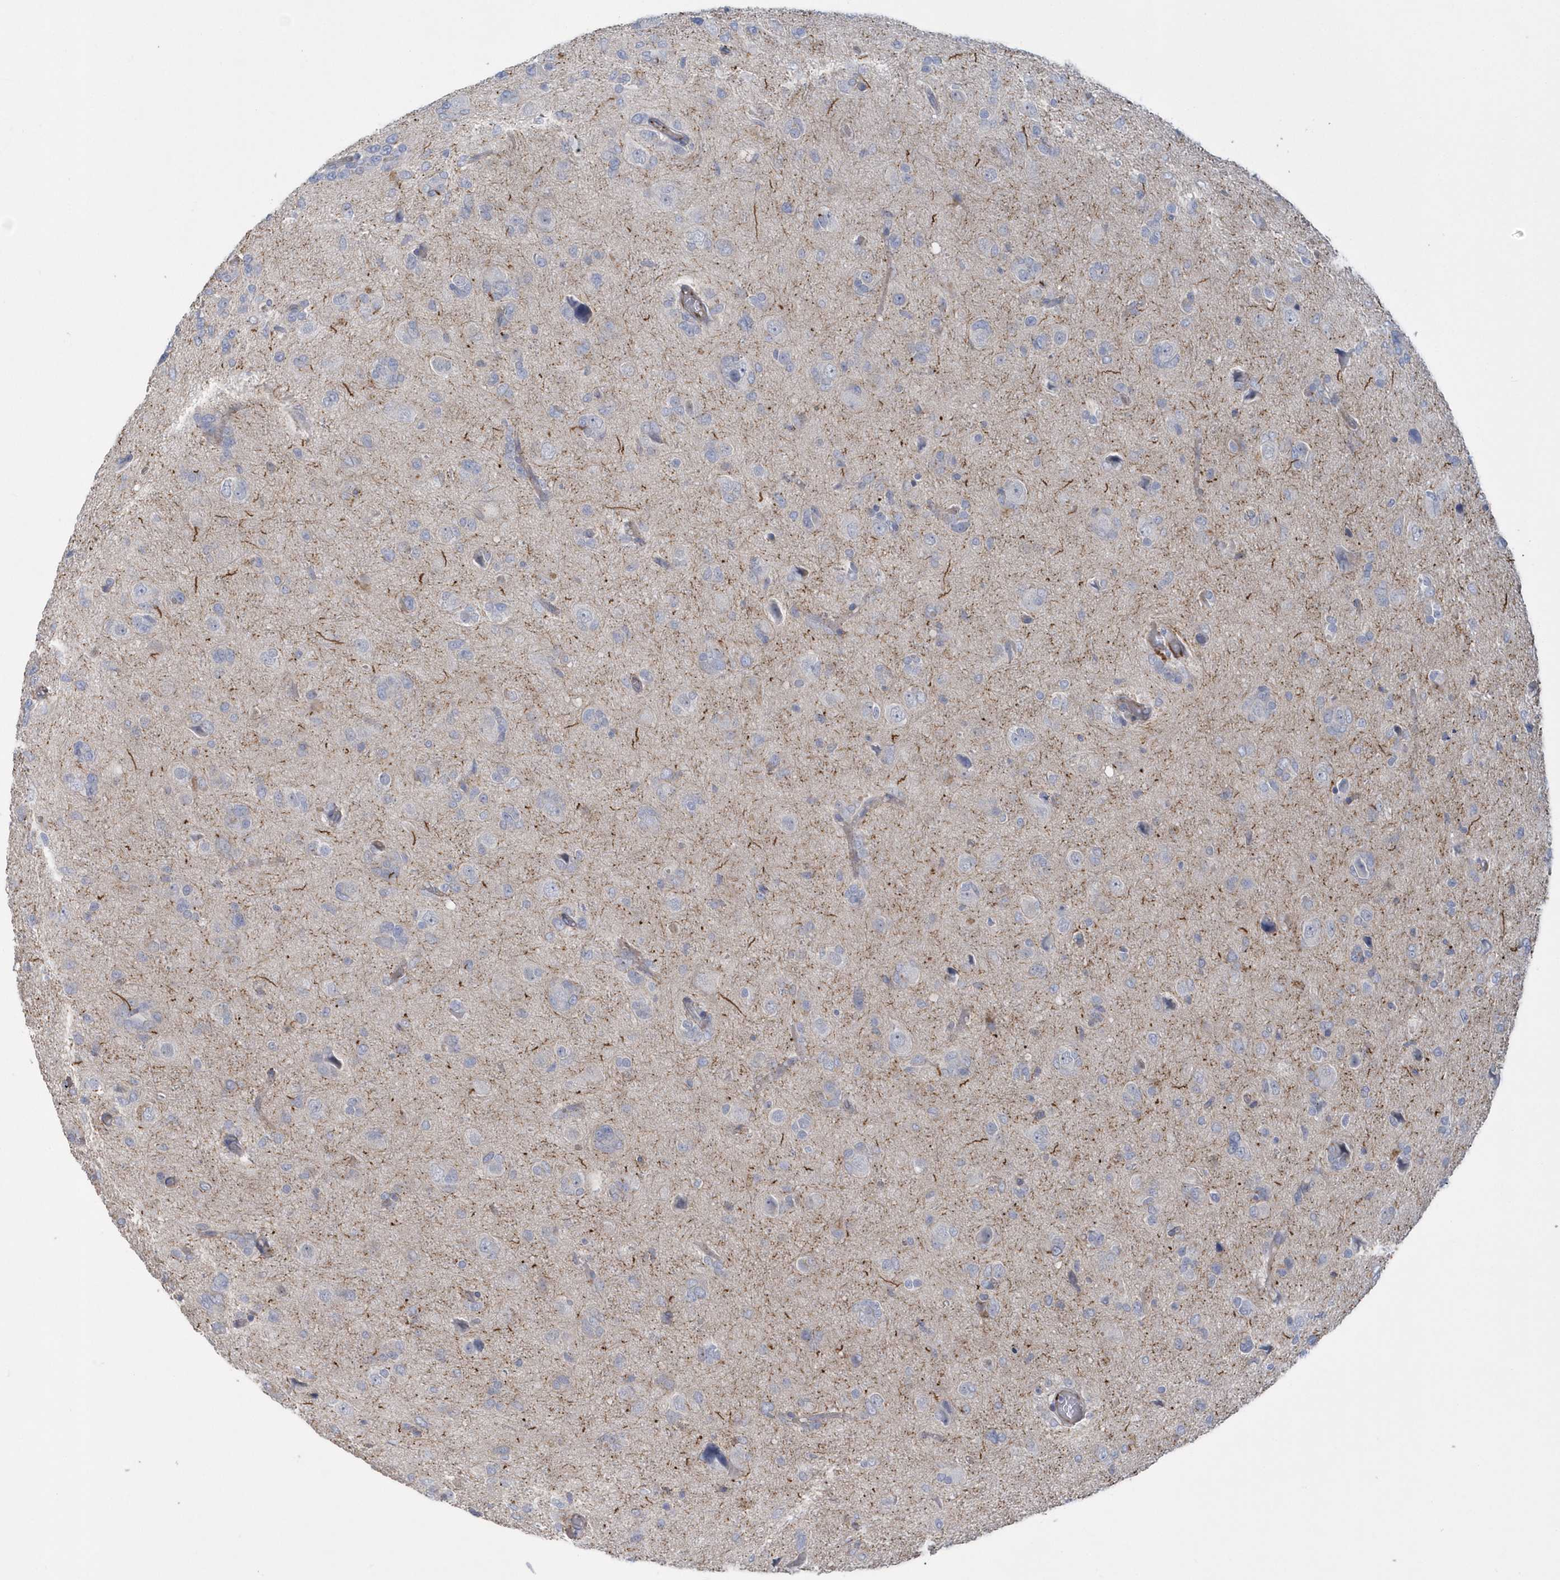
{"staining": {"intensity": "negative", "quantity": "none", "location": "none"}, "tissue": "glioma", "cell_type": "Tumor cells", "image_type": "cancer", "snomed": [{"axis": "morphology", "description": "Glioma, malignant, High grade"}, {"axis": "topography", "description": "Brain"}], "caption": "Immunohistochemical staining of malignant glioma (high-grade) reveals no significant positivity in tumor cells.", "gene": "RAB17", "patient": {"sex": "female", "age": 59}}